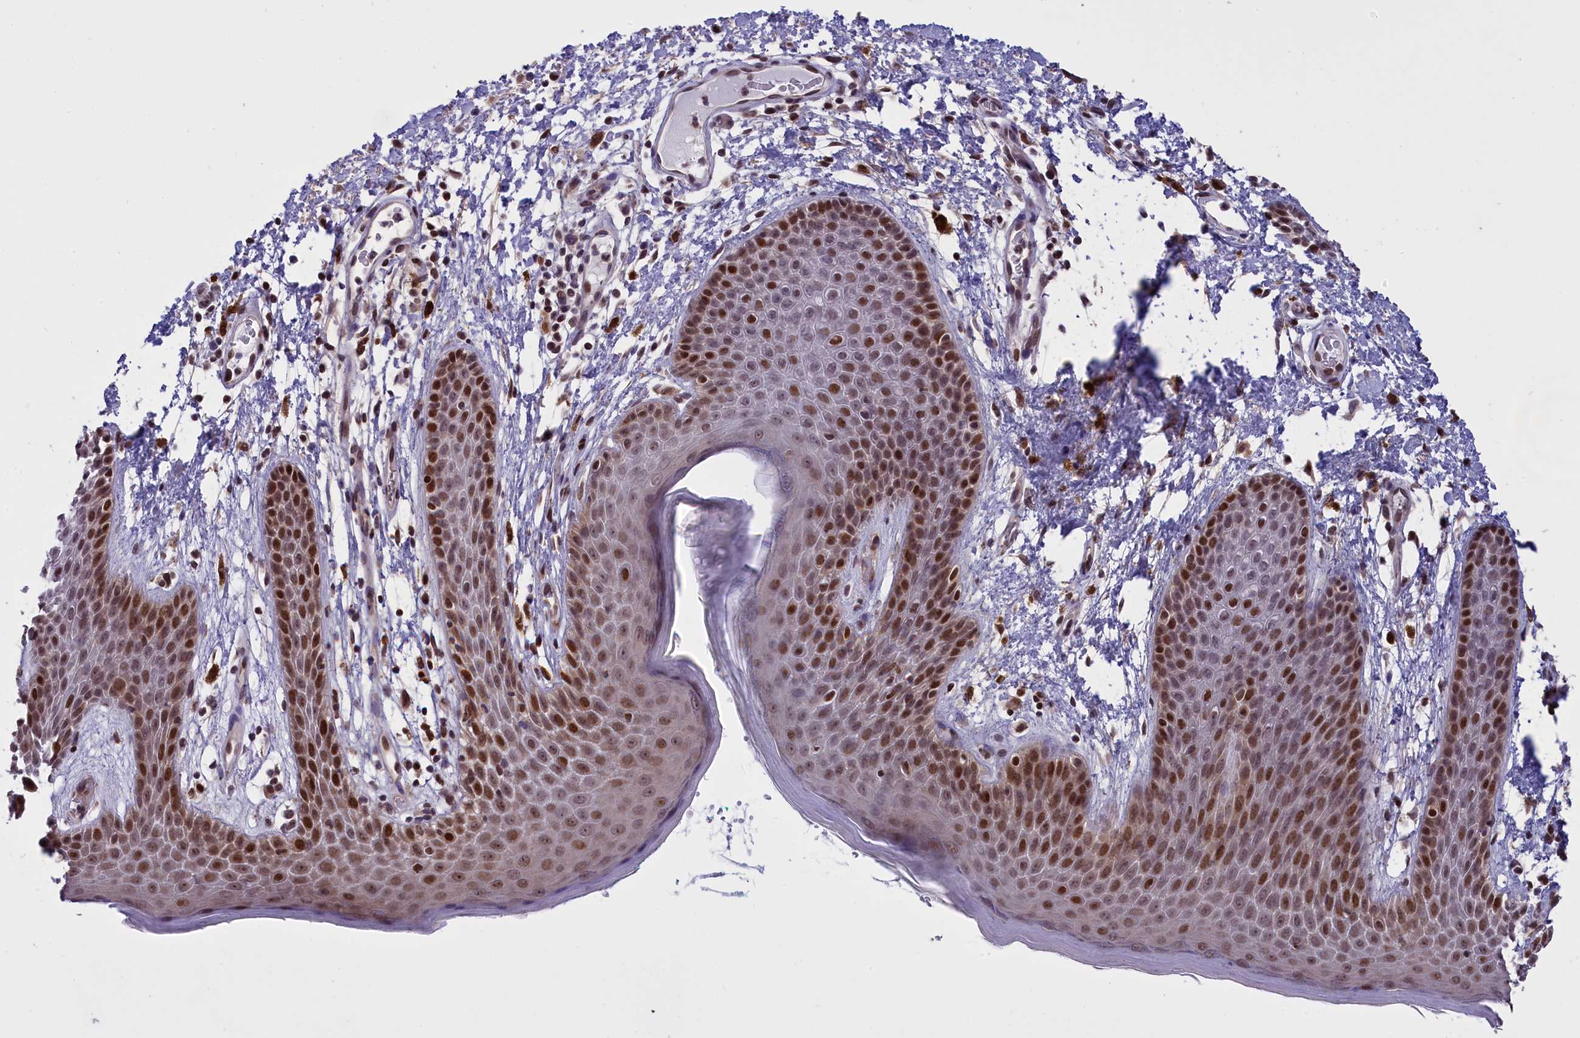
{"staining": {"intensity": "moderate", "quantity": ">75%", "location": "nuclear"}, "tissue": "skin", "cell_type": "Epidermal cells", "image_type": "normal", "snomed": [{"axis": "morphology", "description": "Normal tissue, NOS"}, {"axis": "topography", "description": "Anal"}], "caption": "Protein staining of unremarkable skin exhibits moderate nuclear positivity in approximately >75% of epidermal cells.", "gene": "RELB", "patient": {"sex": "male", "age": 74}}